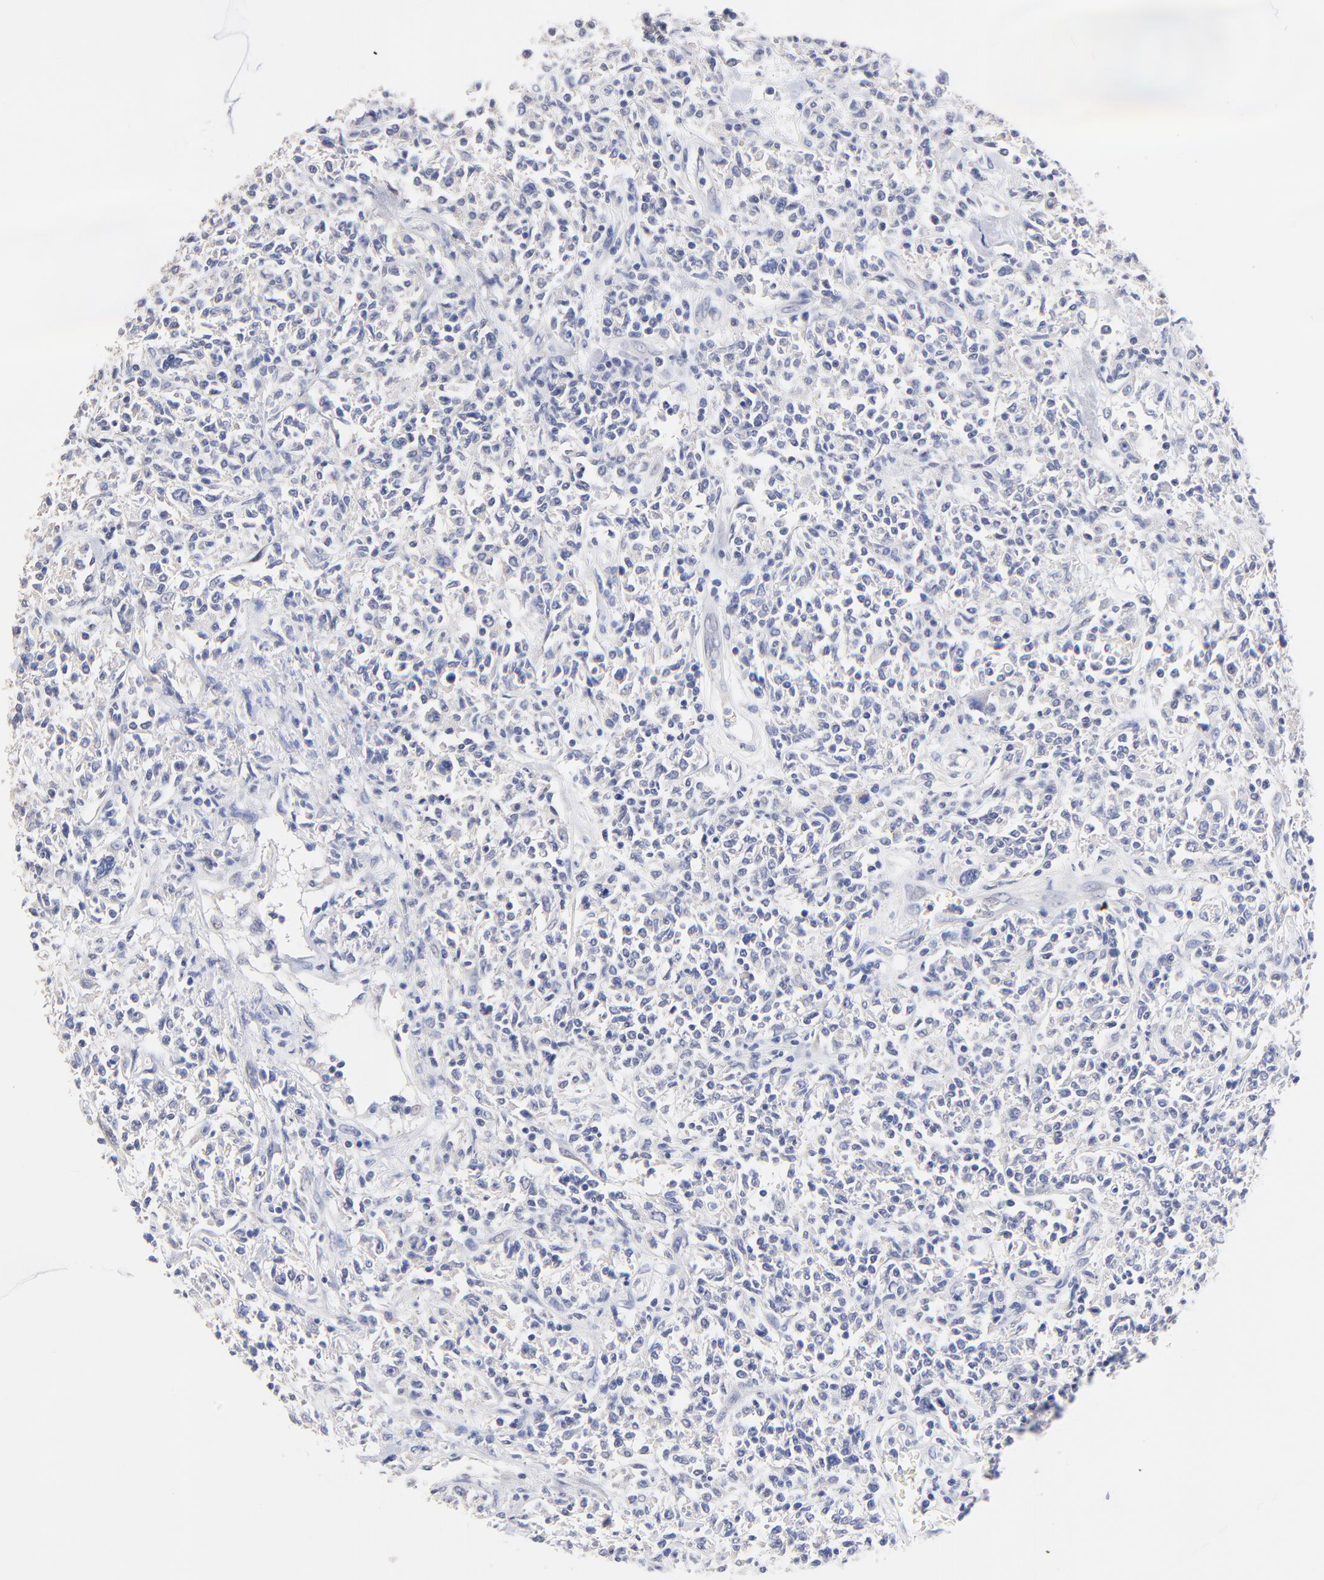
{"staining": {"intensity": "negative", "quantity": "none", "location": "none"}, "tissue": "lymphoma", "cell_type": "Tumor cells", "image_type": "cancer", "snomed": [{"axis": "morphology", "description": "Malignant lymphoma, non-Hodgkin's type, Low grade"}, {"axis": "topography", "description": "Small intestine"}], "caption": "An IHC photomicrograph of malignant lymphoma, non-Hodgkin's type (low-grade) is shown. There is no staining in tumor cells of malignant lymphoma, non-Hodgkin's type (low-grade).", "gene": "TWNK", "patient": {"sex": "female", "age": 59}}